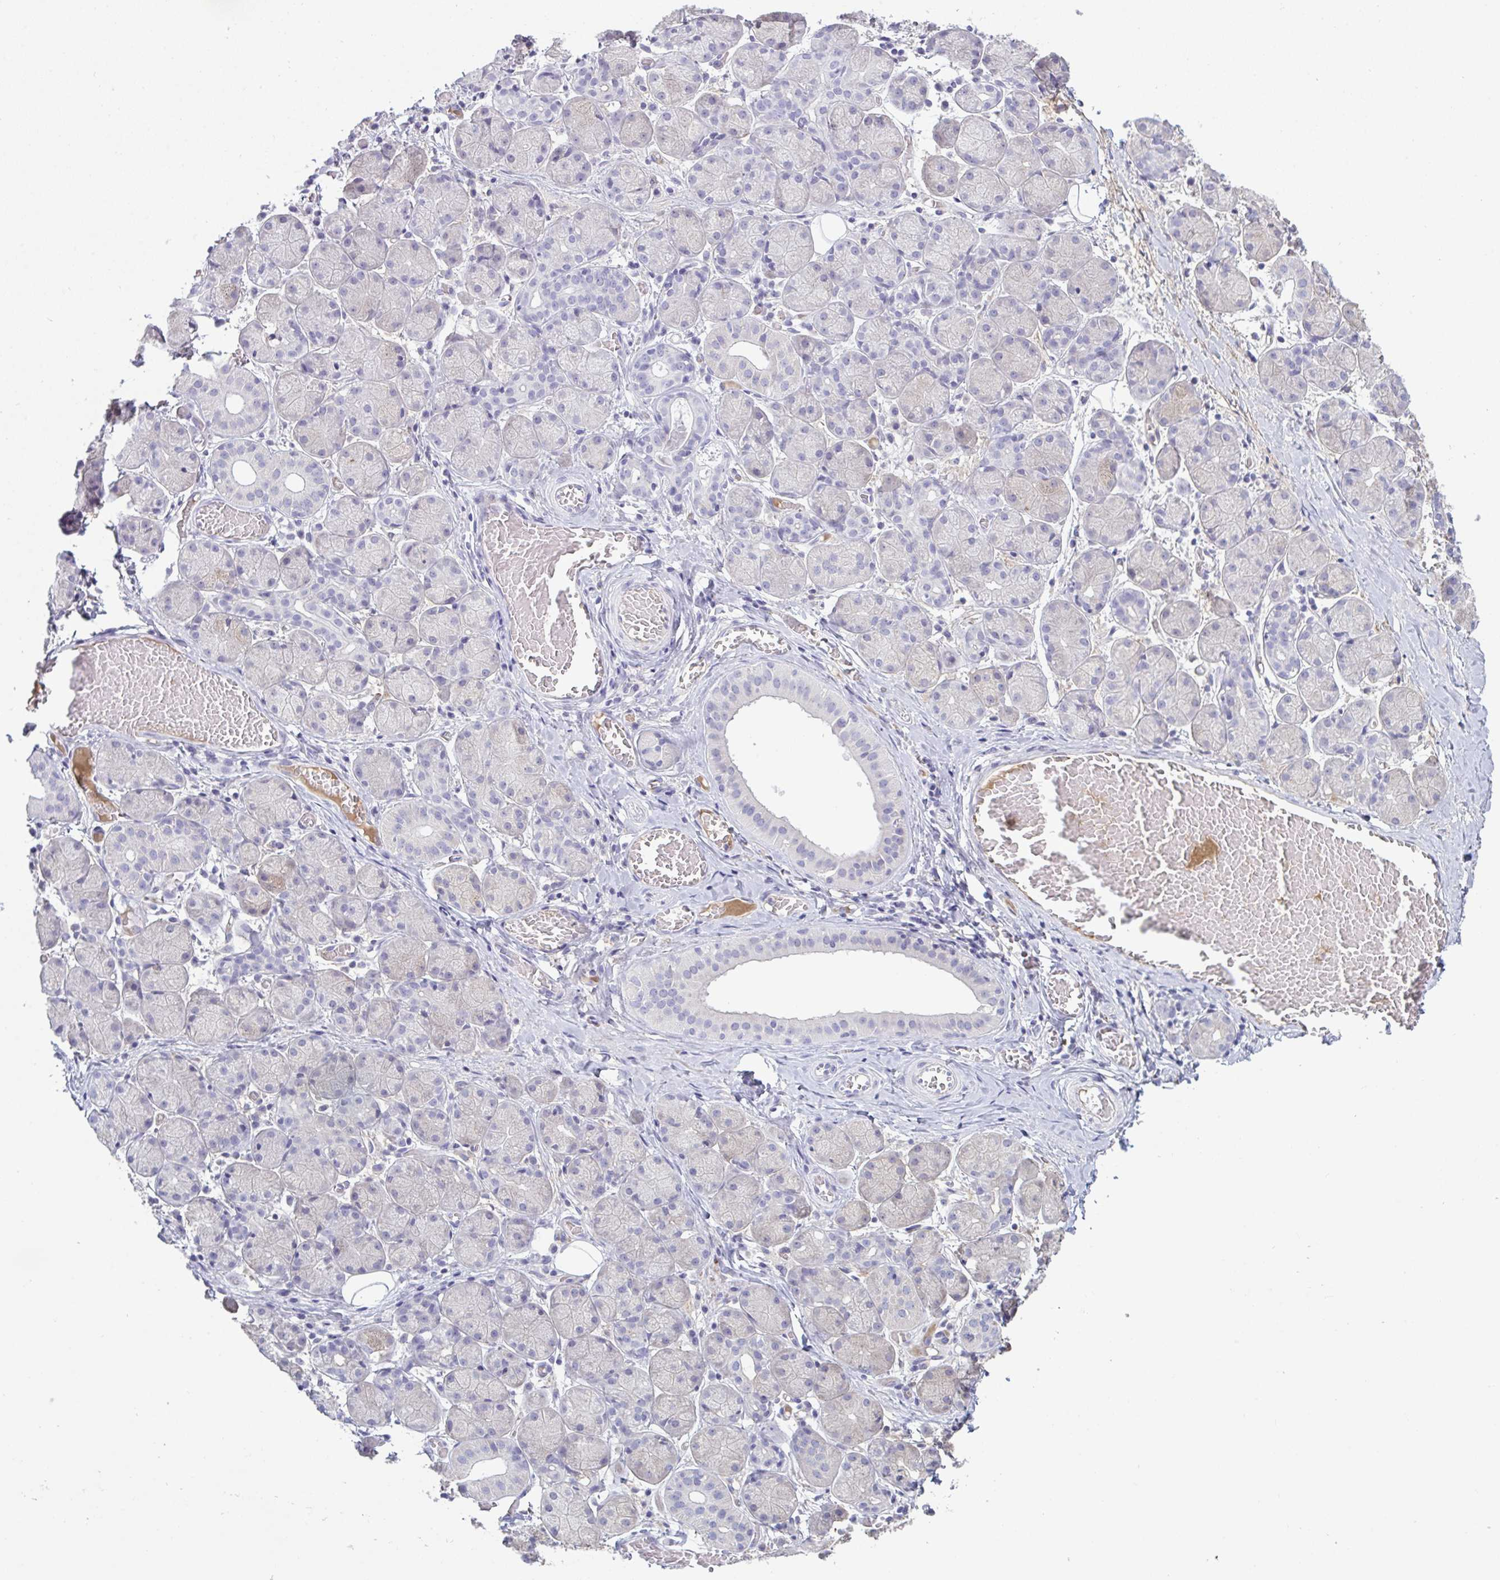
{"staining": {"intensity": "negative", "quantity": "none", "location": "none"}, "tissue": "salivary gland", "cell_type": "Glandular cells", "image_type": "normal", "snomed": [{"axis": "morphology", "description": "Normal tissue, NOS"}, {"axis": "topography", "description": "Salivary gland"}], "caption": "Salivary gland stained for a protein using IHC reveals no expression glandular cells.", "gene": "ADAM21", "patient": {"sex": "female", "age": 24}}